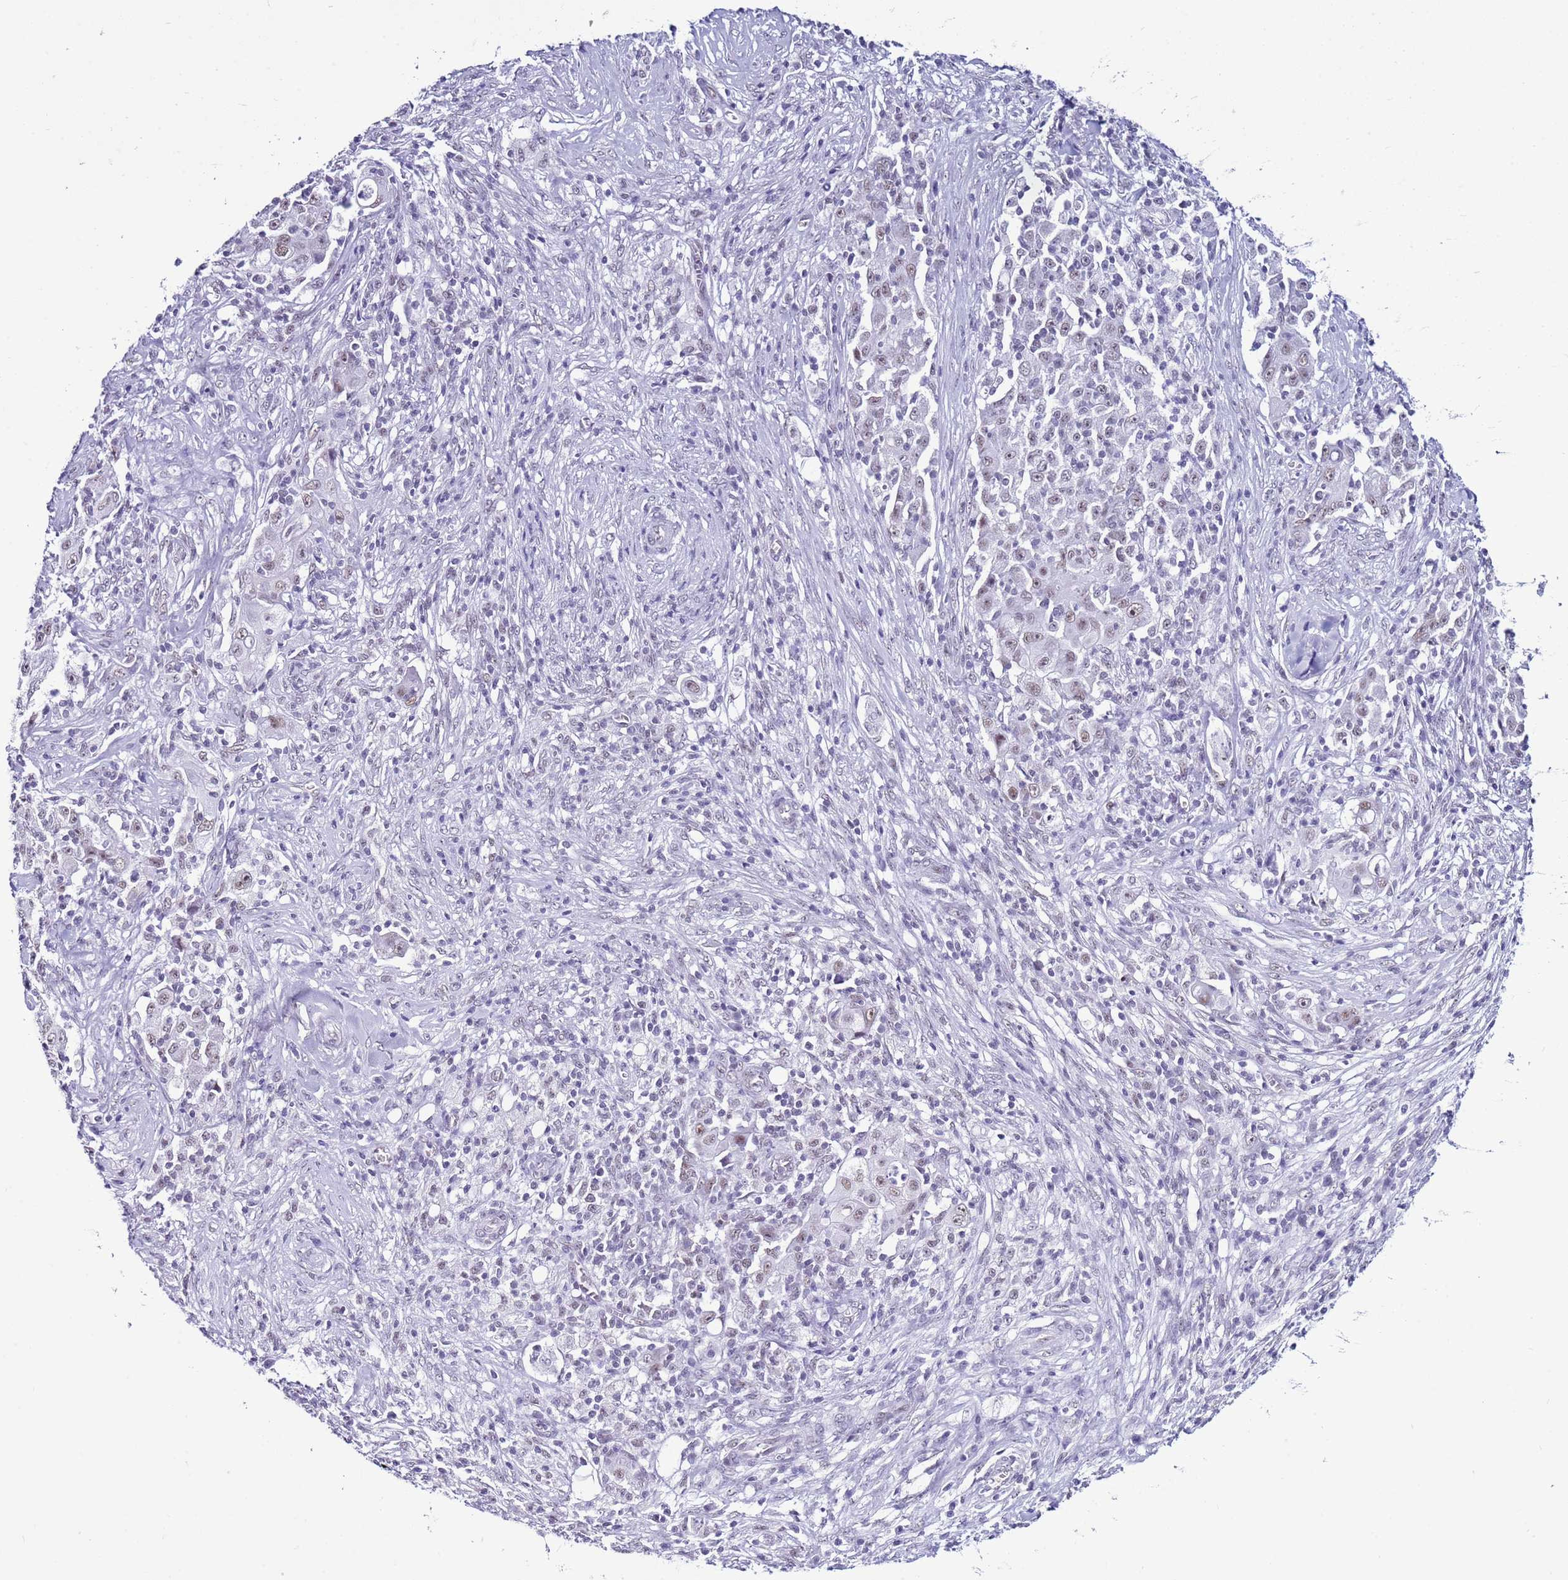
{"staining": {"intensity": "weak", "quantity": "<25%", "location": "nuclear"}, "tissue": "ovarian cancer", "cell_type": "Tumor cells", "image_type": "cancer", "snomed": [{"axis": "morphology", "description": "Carcinoma, endometroid"}, {"axis": "topography", "description": "Ovary"}], "caption": "Immunohistochemistry (IHC) of human endometroid carcinoma (ovarian) exhibits no positivity in tumor cells. Nuclei are stained in blue.", "gene": "DHX15", "patient": {"sex": "female", "age": 42}}